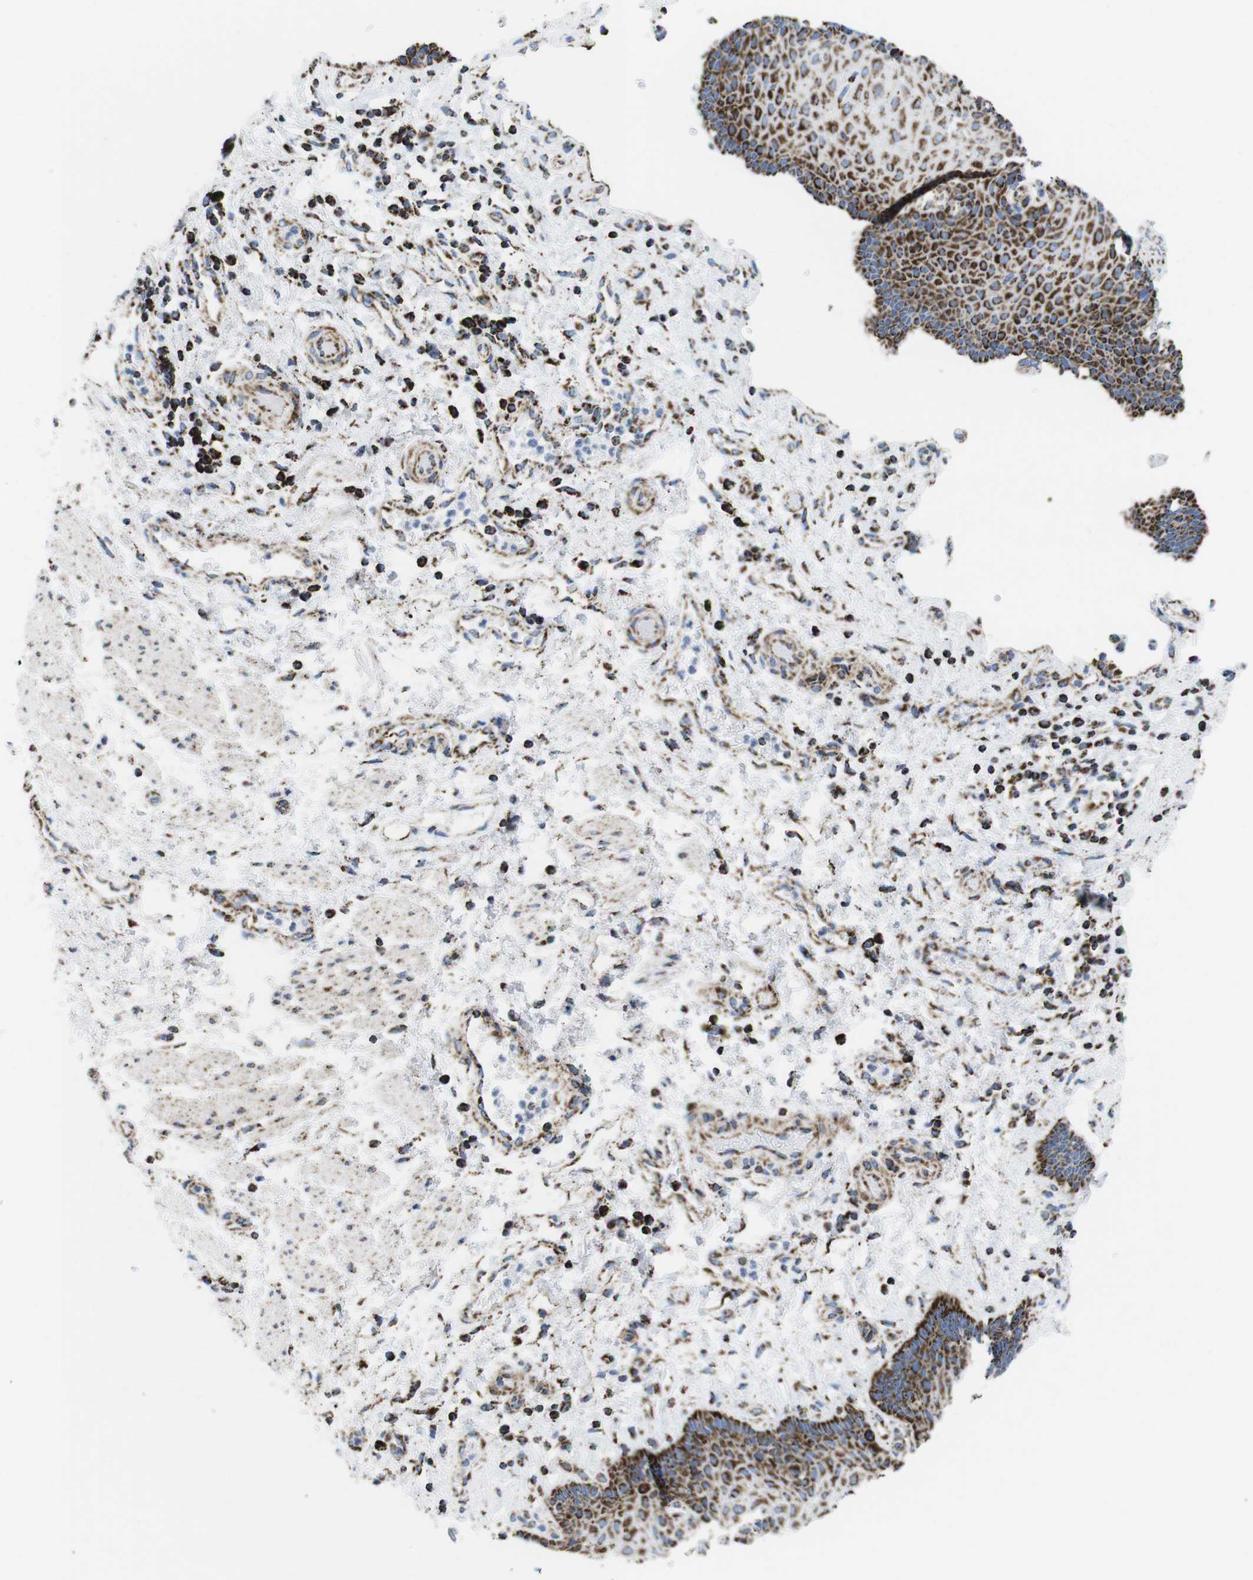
{"staining": {"intensity": "strong", "quantity": "25%-75%", "location": "cytoplasmic/membranous"}, "tissue": "esophagus", "cell_type": "Squamous epithelial cells", "image_type": "normal", "snomed": [{"axis": "morphology", "description": "Normal tissue, NOS"}, {"axis": "topography", "description": "Esophagus"}], "caption": "The histopathology image displays immunohistochemical staining of benign esophagus. There is strong cytoplasmic/membranous staining is seen in approximately 25%-75% of squamous epithelial cells.", "gene": "ATP5PO", "patient": {"sex": "male", "age": 54}}